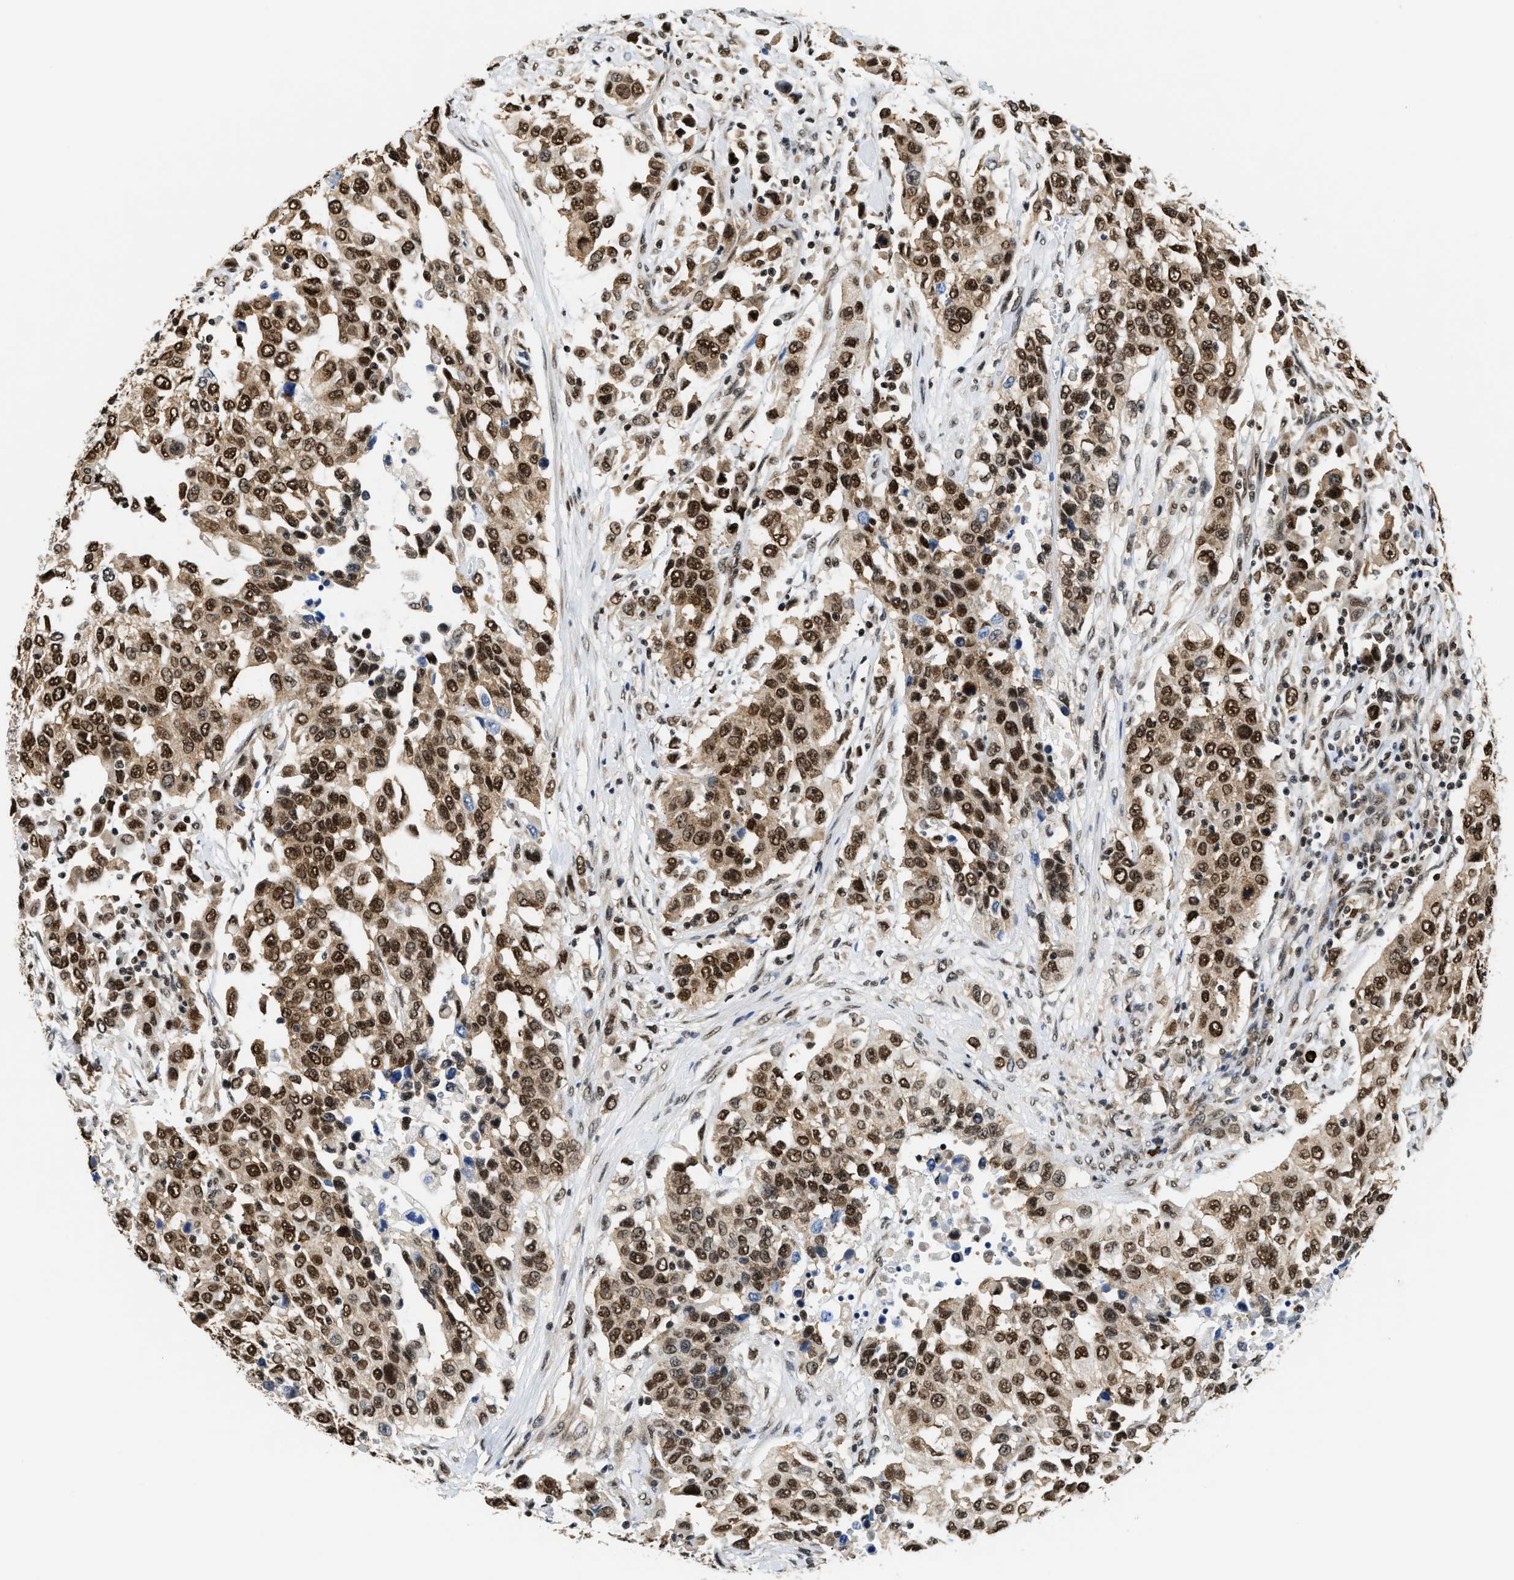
{"staining": {"intensity": "strong", "quantity": ">75%", "location": "cytoplasmic/membranous,nuclear"}, "tissue": "urothelial cancer", "cell_type": "Tumor cells", "image_type": "cancer", "snomed": [{"axis": "morphology", "description": "Urothelial carcinoma, High grade"}, {"axis": "topography", "description": "Urinary bladder"}], "caption": "This histopathology image exhibits high-grade urothelial carcinoma stained with immunohistochemistry to label a protein in brown. The cytoplasmic/membranous and nuclear of tumor cells show strong positivity for the protein. Nuclei are counter-stained blue.", "gene": "CCNDBP1", "patient": {"sex": "female", "age": 80}}